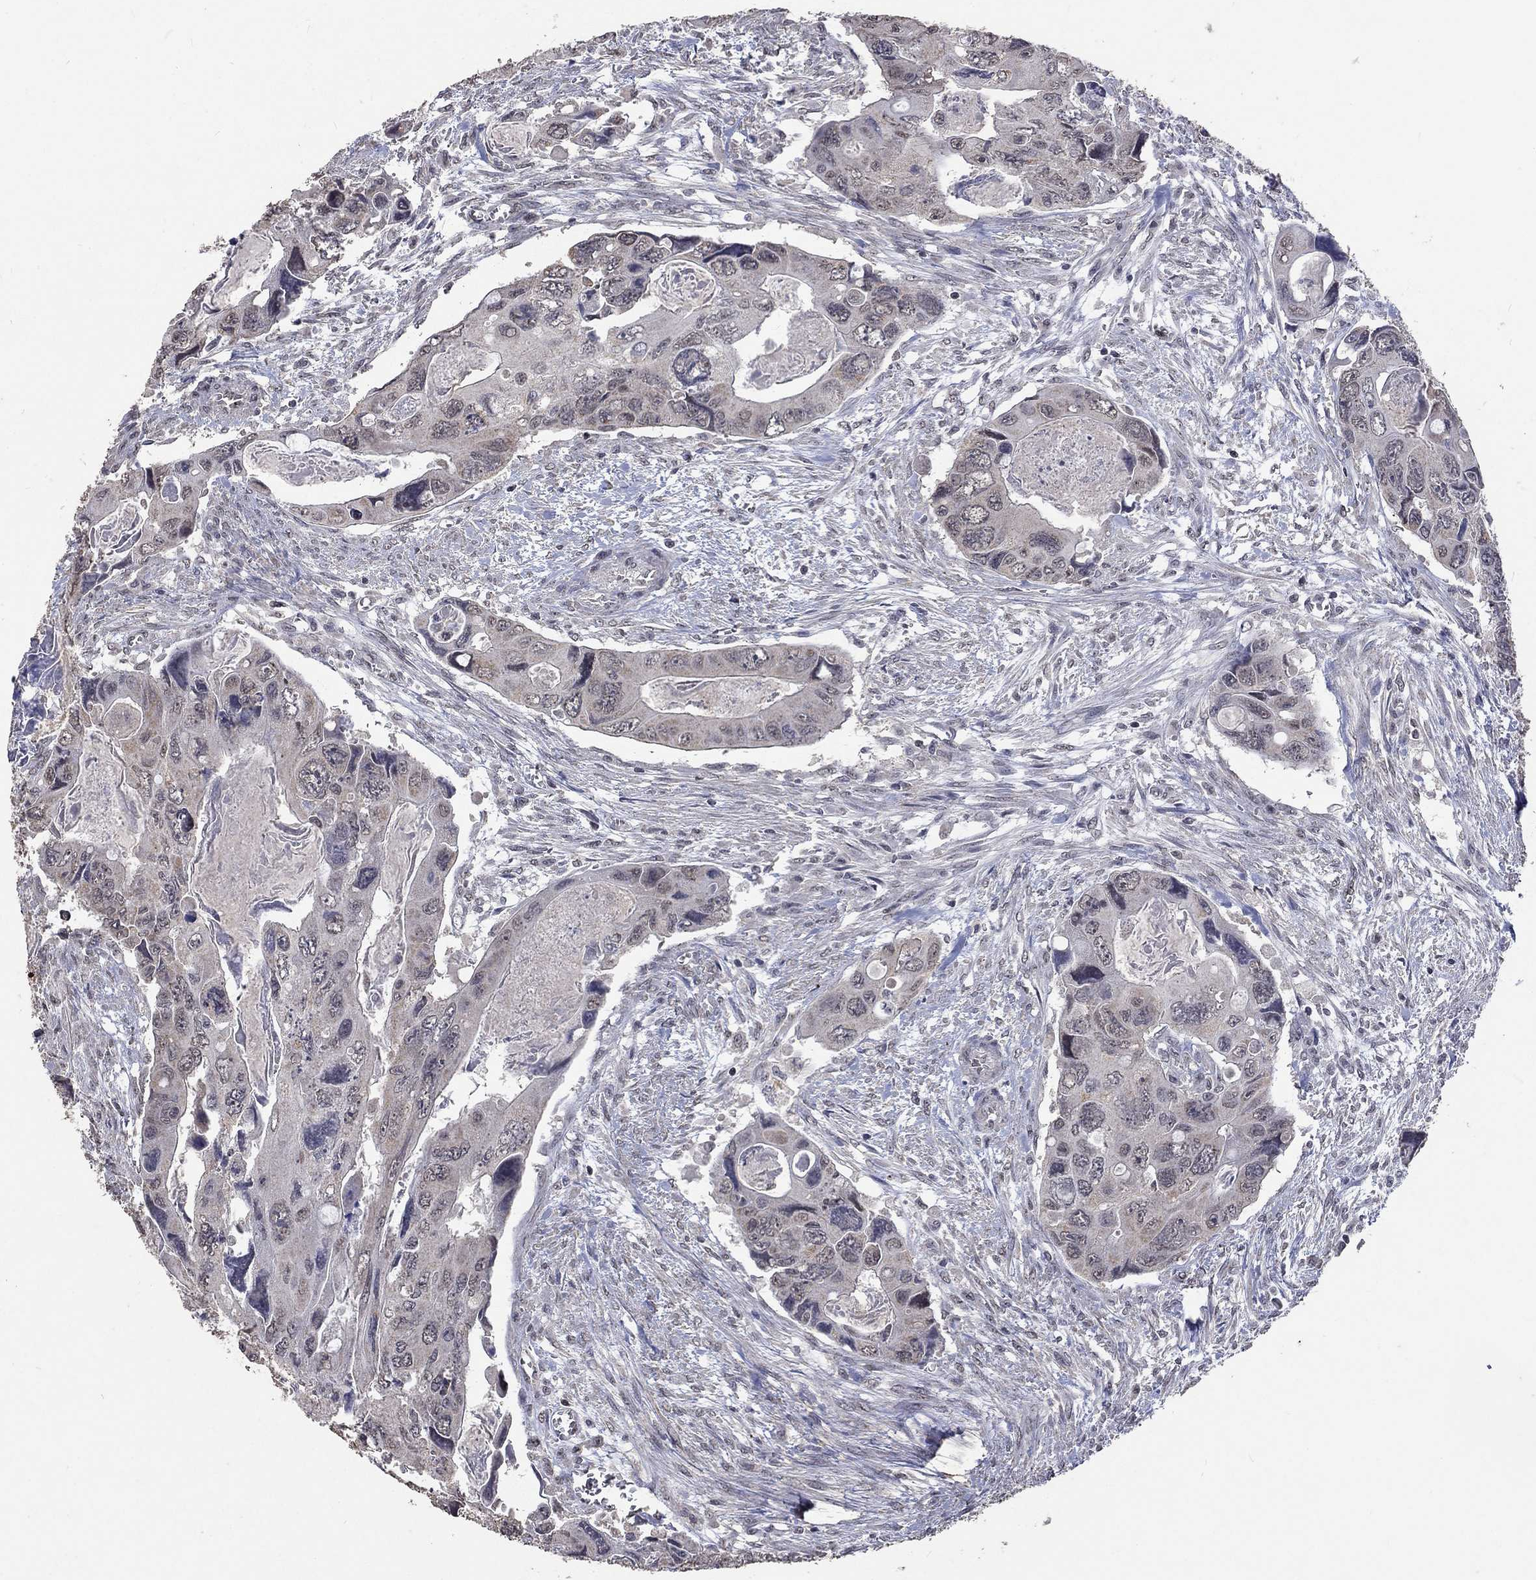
{"staining": {"intensity": "negative", "quantity": "none", "location": "none"}, "tissue": "colorectal cancer", "cell_type": "Tumor cells", "image_type": "cancer", "snomed": [{"axis": "morphology", "description": "Adenocarcinoma, NOS"}, {"axis": "topography", "description": "Rectum"}], "caption": "The micrograph exhibits no staining of tumor cells in colorectal cancer.", "gene": "SPATA33", "patient": {"sex": "male", "age": 62}}